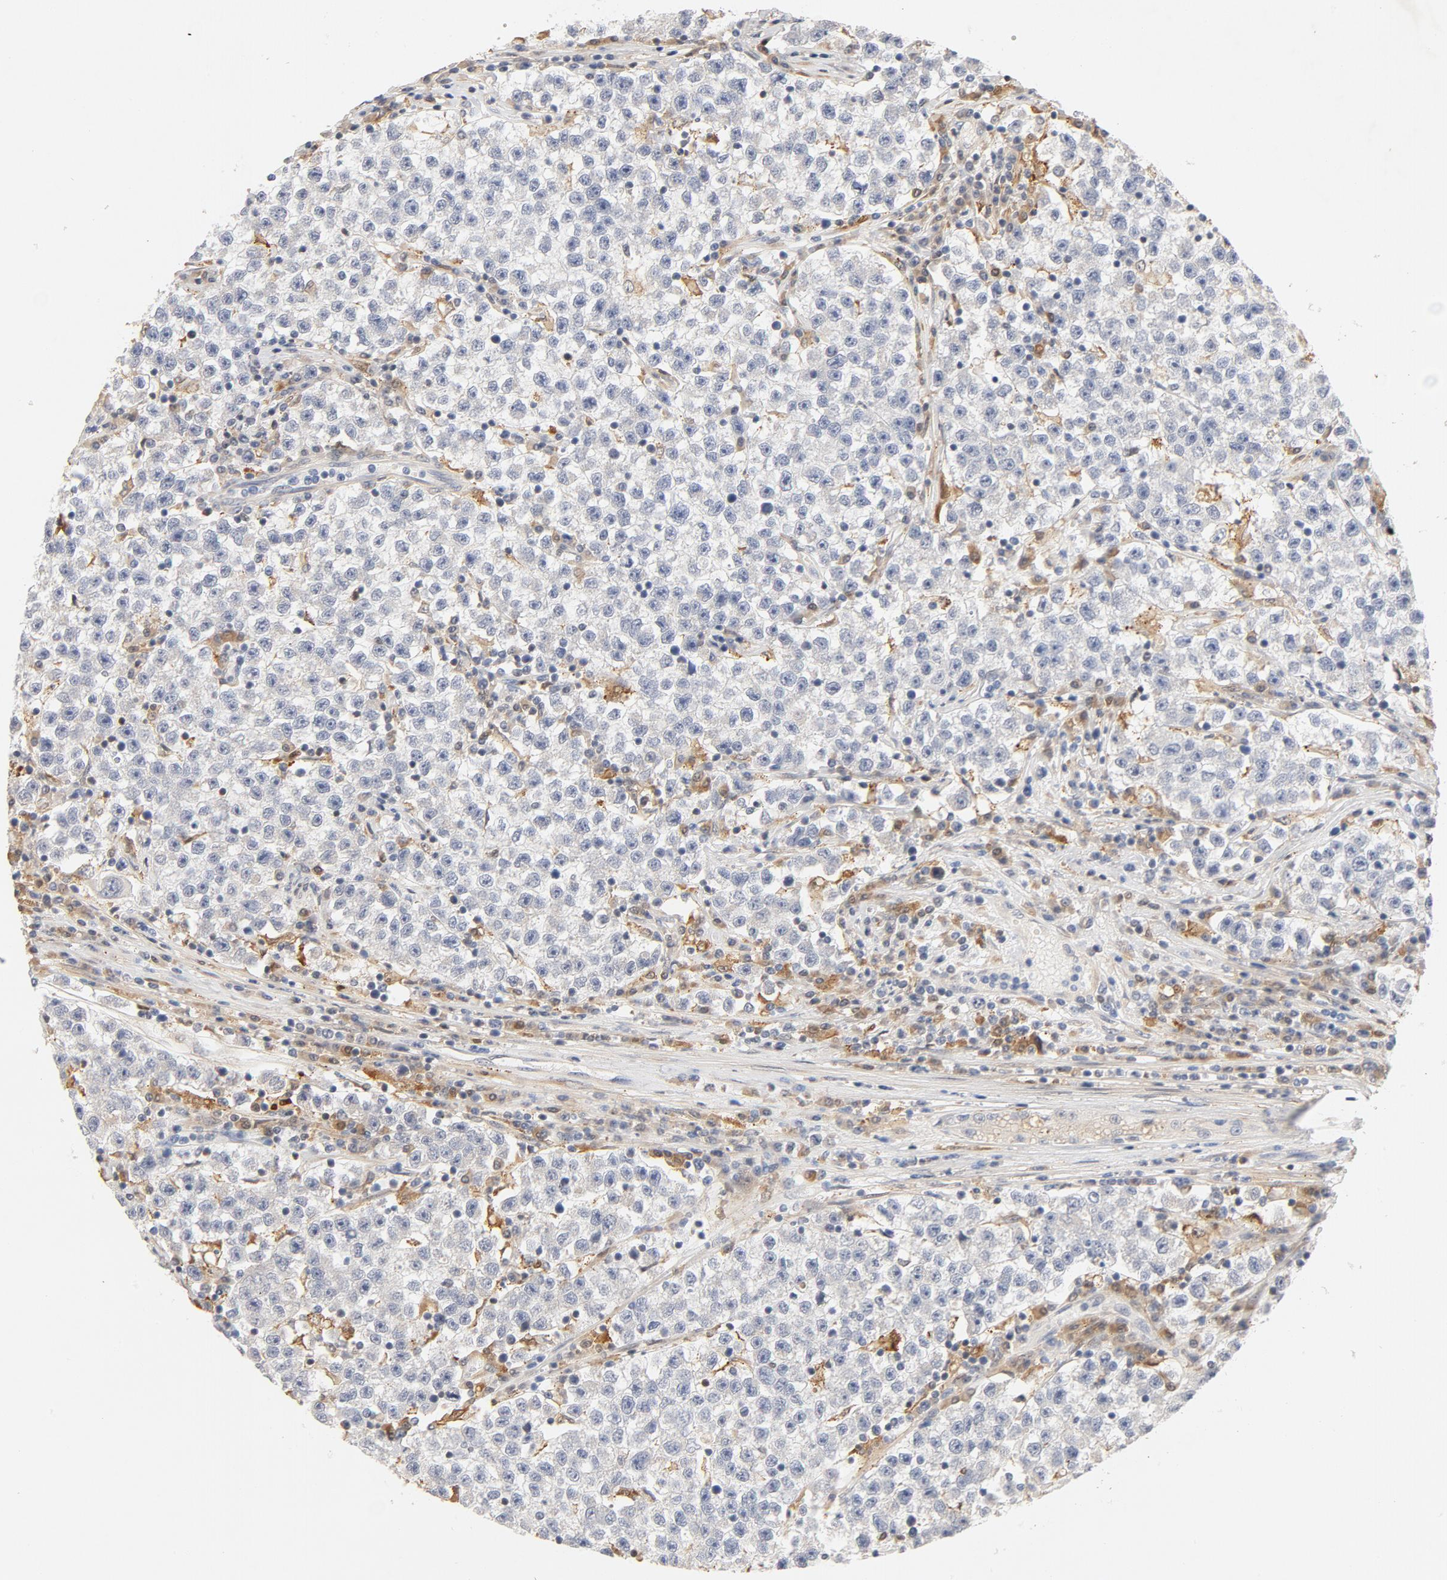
{"staining": {"intensity": "weak", "quantity": "25%-75%", "location": "cytoplasmic/membranous"}, "tissue": "testis cancer", "cell_type": "Tumor cells", "image_type": "cancer", "snomed": [{"axis": "morphology", "description": "Seminoma, NOS"}, {"axis": "topography", "description": "Testis"}], "caption": "Brown immunohistochemical staining in human testis cancer exhibits weak cytoplasmic/membranous positivity in approximately 25%-75% of tumor cells.", "gene": "STAT1", "patient": {"sex": "male", "age": 22}}